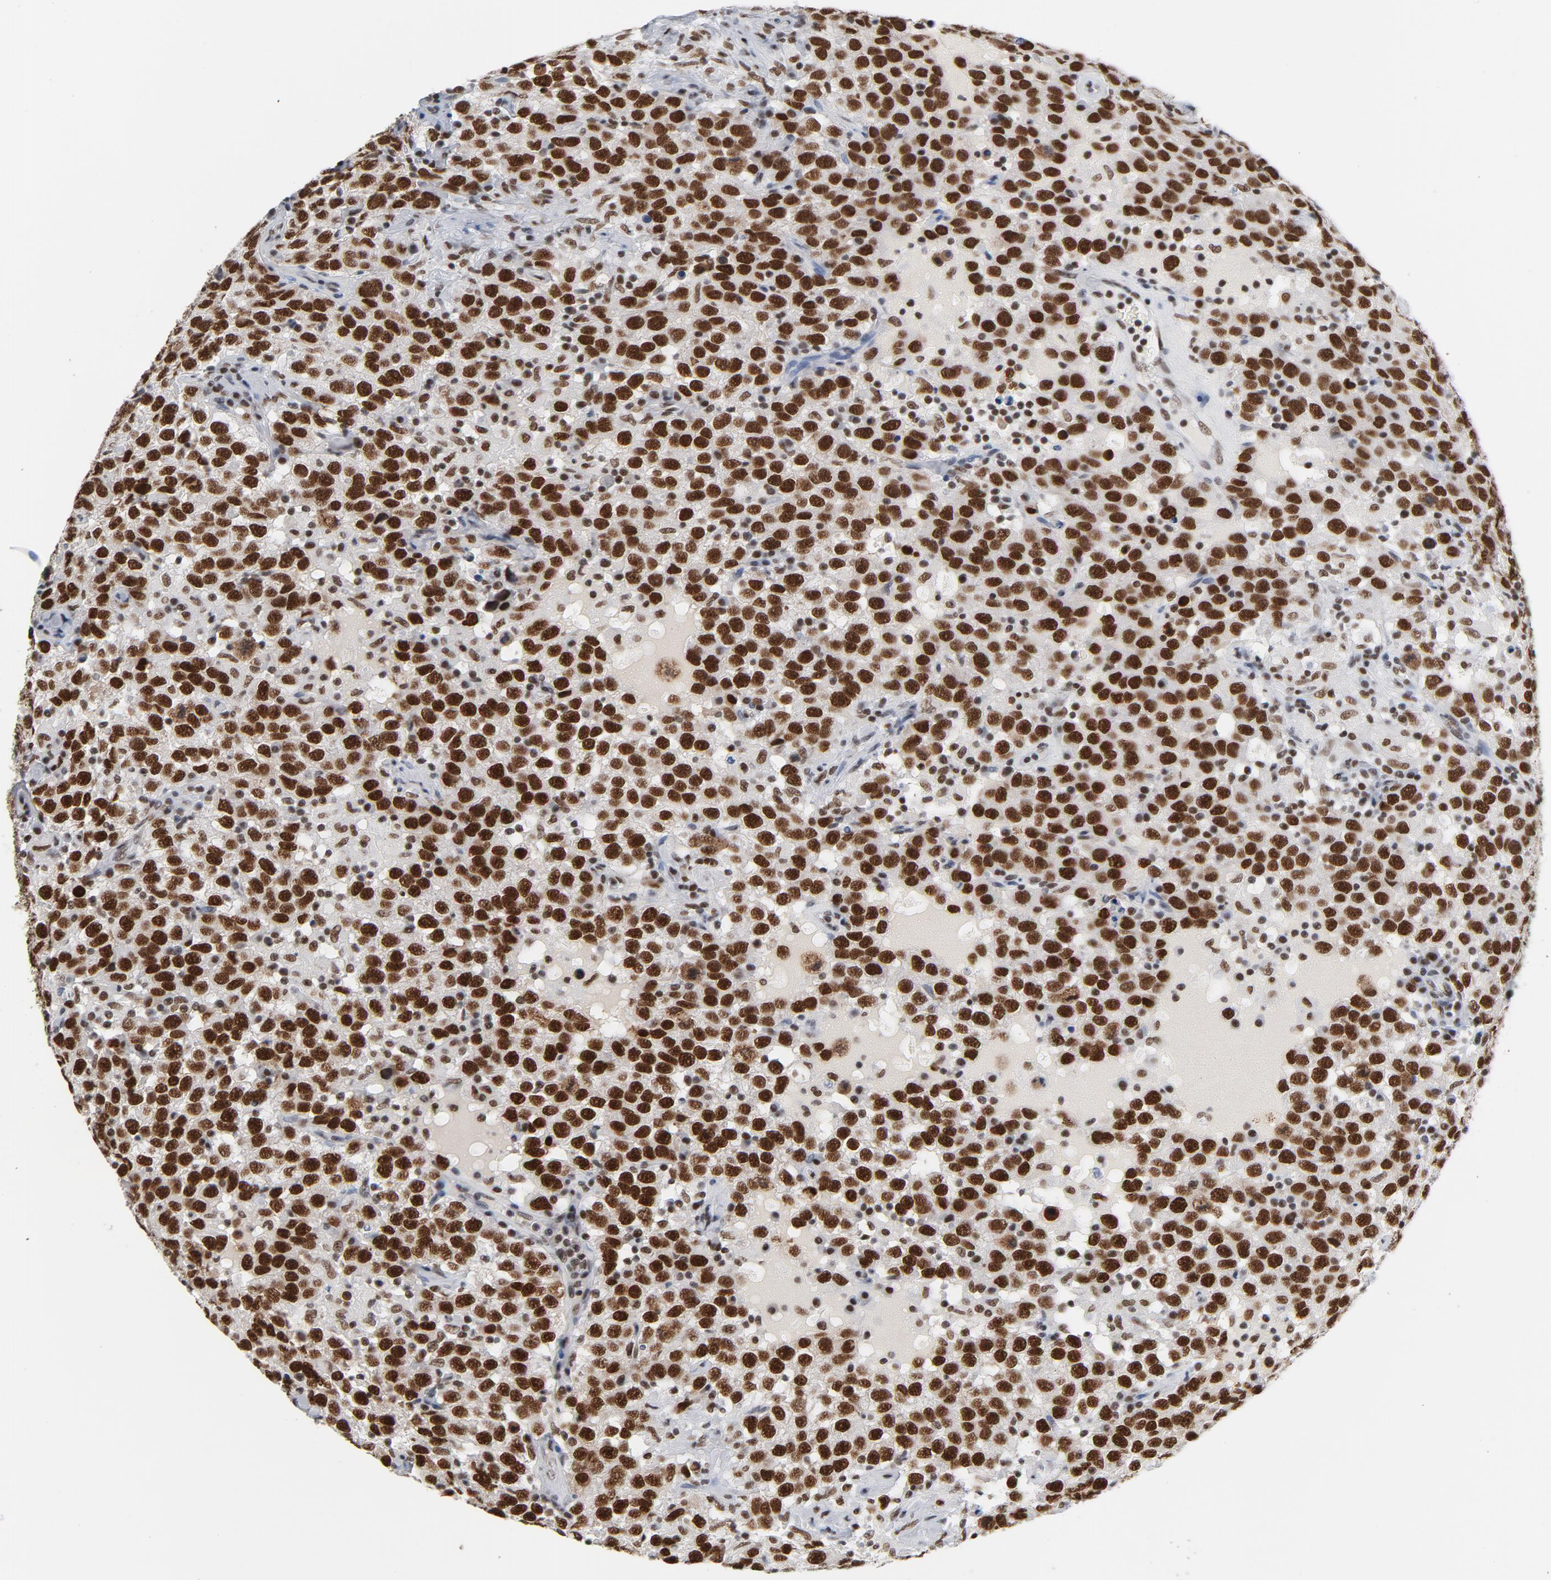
{"staining": {"intensity": "strong", "quantity": ">75%", "location": "nuclear"}, "tissue": "testis cancer", "cell_type": "Tumor cells", "image_type": "cancer", "snomed": [{"axis": "morphology", "description": "Seminoma, NOS"}, {"axis": "topography", "description": "Testis"}], "caption": "Tumor cells exhibit high levels of strong nuclear expression in approximately >75% of cells in testis cancer (seminoma).", "gene": "CSTF2", "patient": {"sex": "male", "age": 41}}